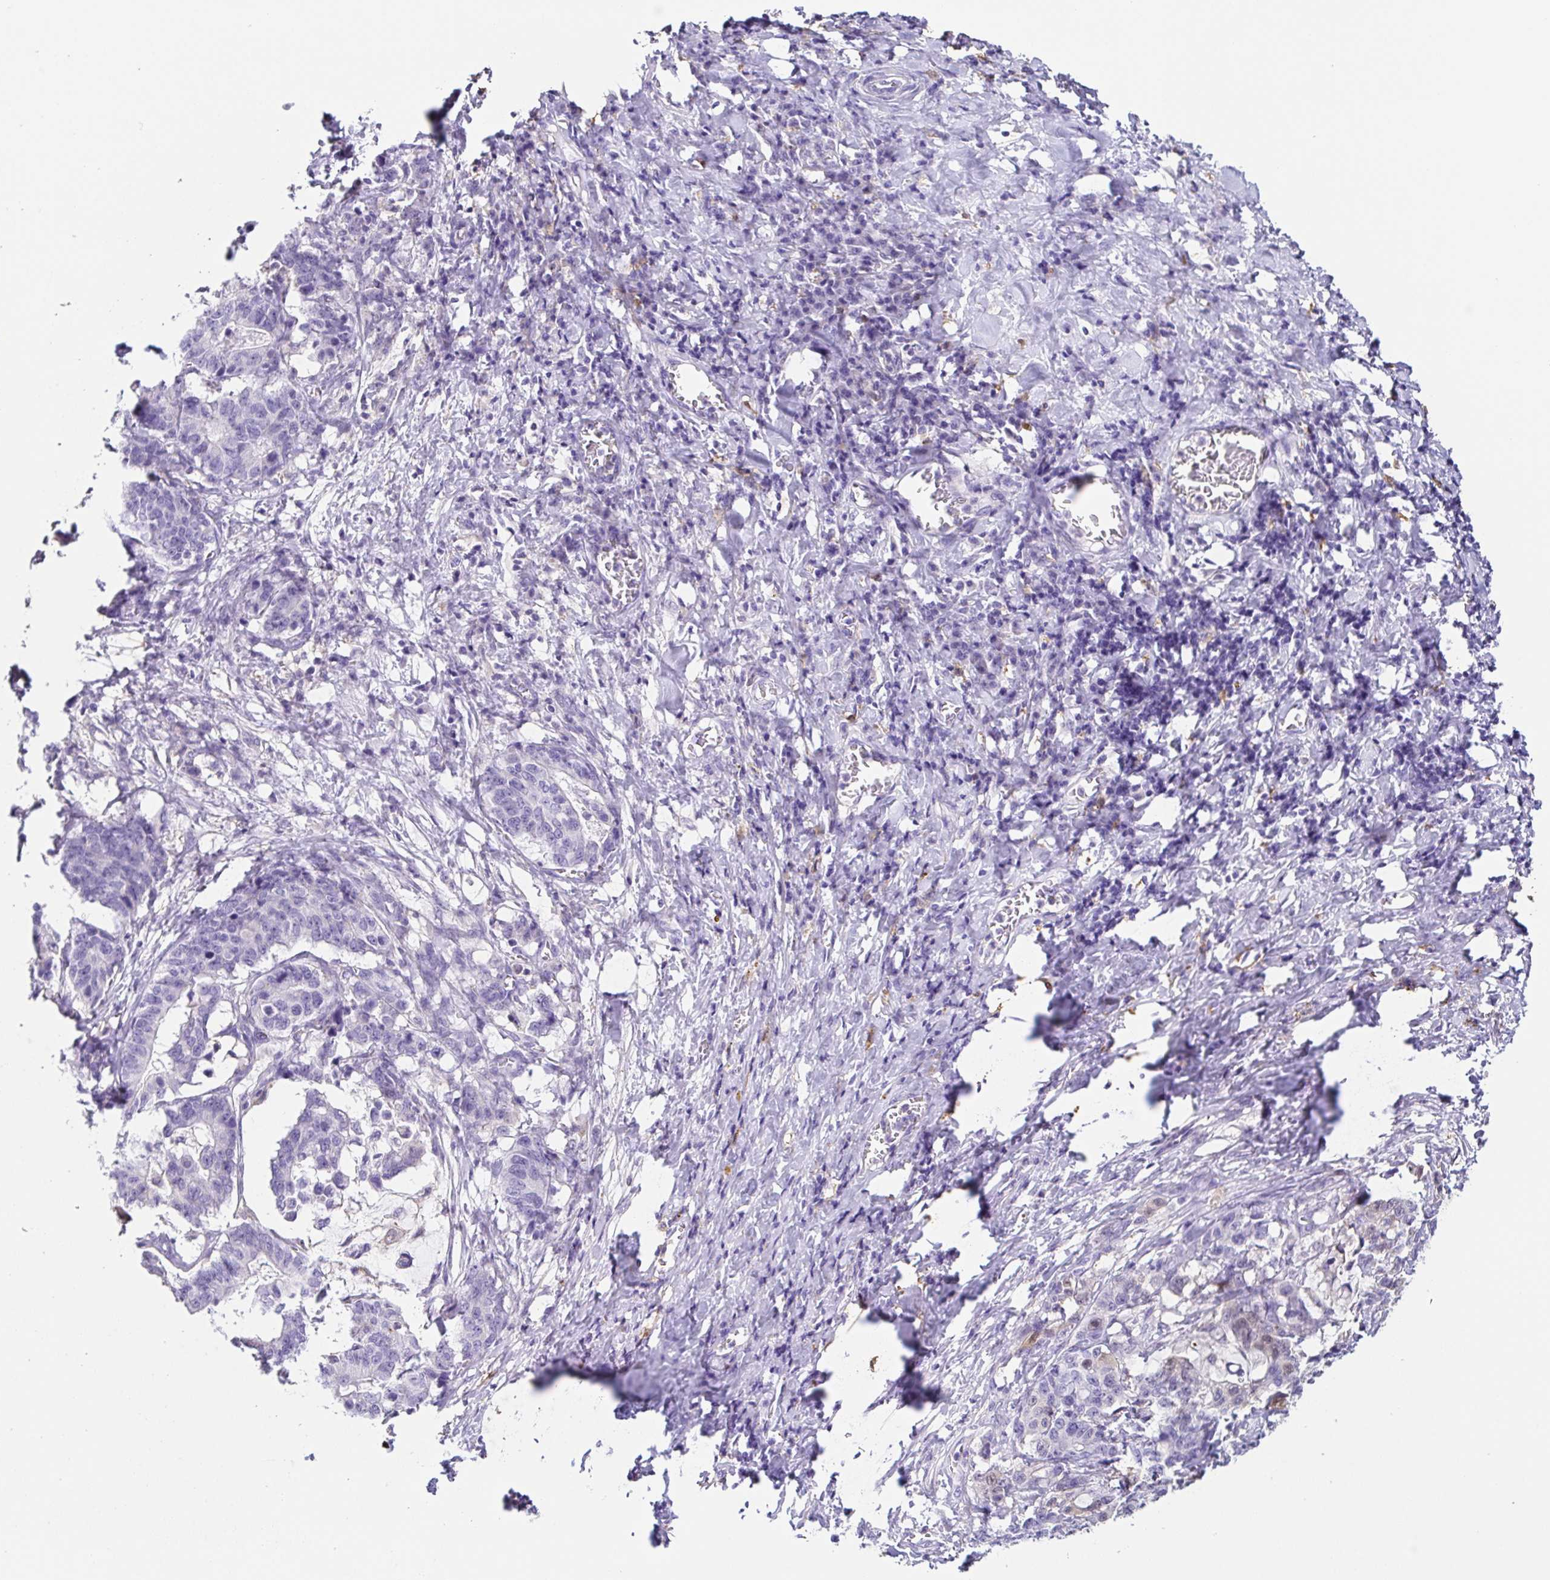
{"staining": {"intensity": "negative", "quantity": "none", "location": "none"}, "tissue": "stomach cancer", "cell_type": "Tumor cells", "image_type": "cancer", "snomed": [{"axis": "morphology", "description": "Normal tissue, NOS"}, {"axis": "morphology", "description": "Adenocarcinoma, NOS"}, {"axis": "topography", "description": "Stomach"}], "caption": "Stomach cancer was stained to show a protein in brown. There is no significant staining in tumor cells. Nuclei are stained in blue.", "gene": "ANXA10", "patient": {"sex": "female", "age": 64}}